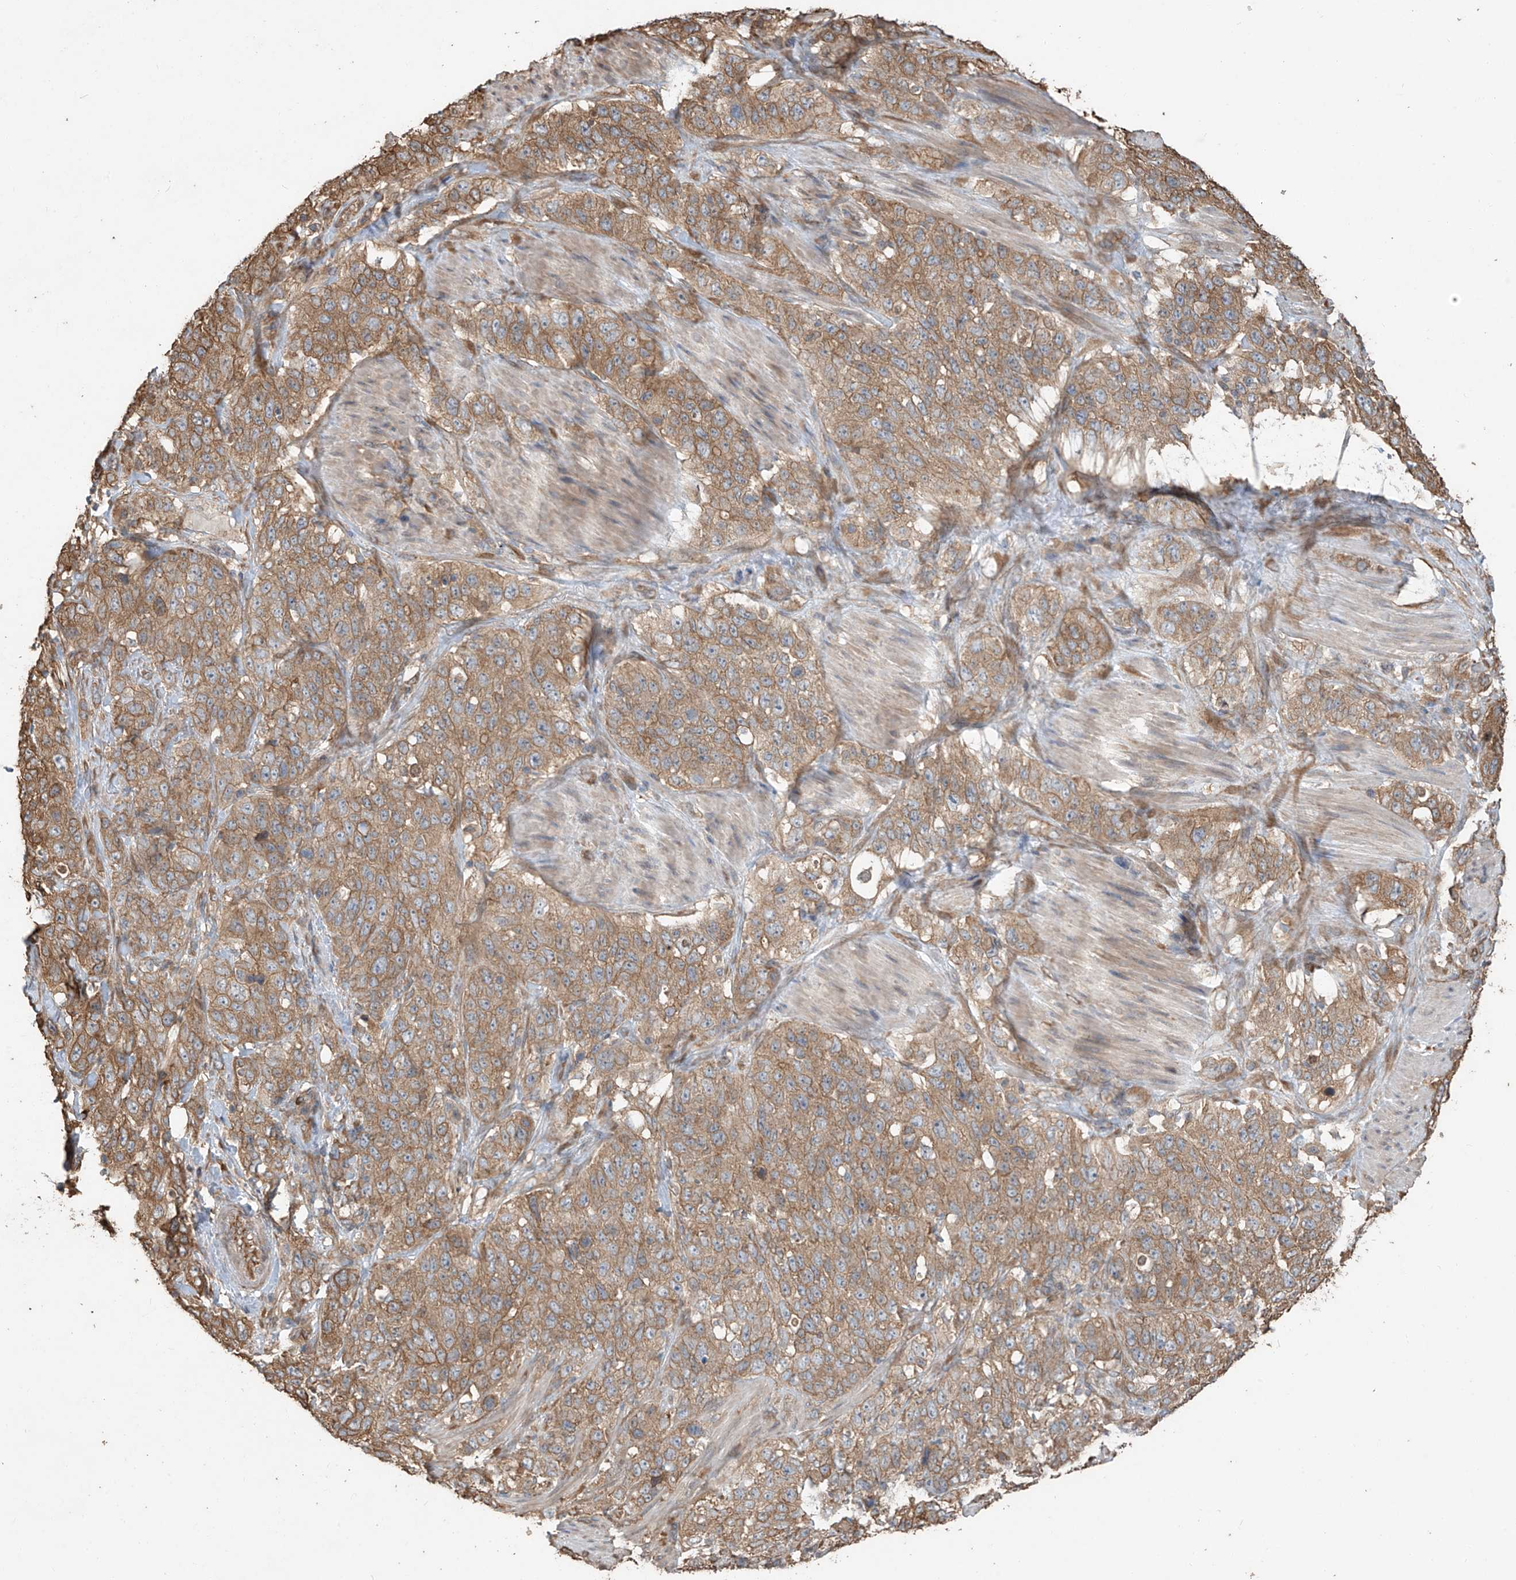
{"staining": {"intensity": "moderate", "quantity": ">75%", "location": "cytoplasmic/membranous"}, "tissue": "stomach cancer", "cell_type": "Tumor cells", "image_type": "cancer", "snomed": [{"axis": "morphology", "description": "Adenocarcinoma, NOS"}, {"axis": "topography", "description": "Stomach"}], "caption": "Immunohistochemistry of adenocarcinoma (stomach) demonstrates medium levels of moderate cytoplasmic/membranous positivity in approximately >75% of tumor cells.", "gene": "AGBL5", "patient": {"sex": "male", "age": 48}}